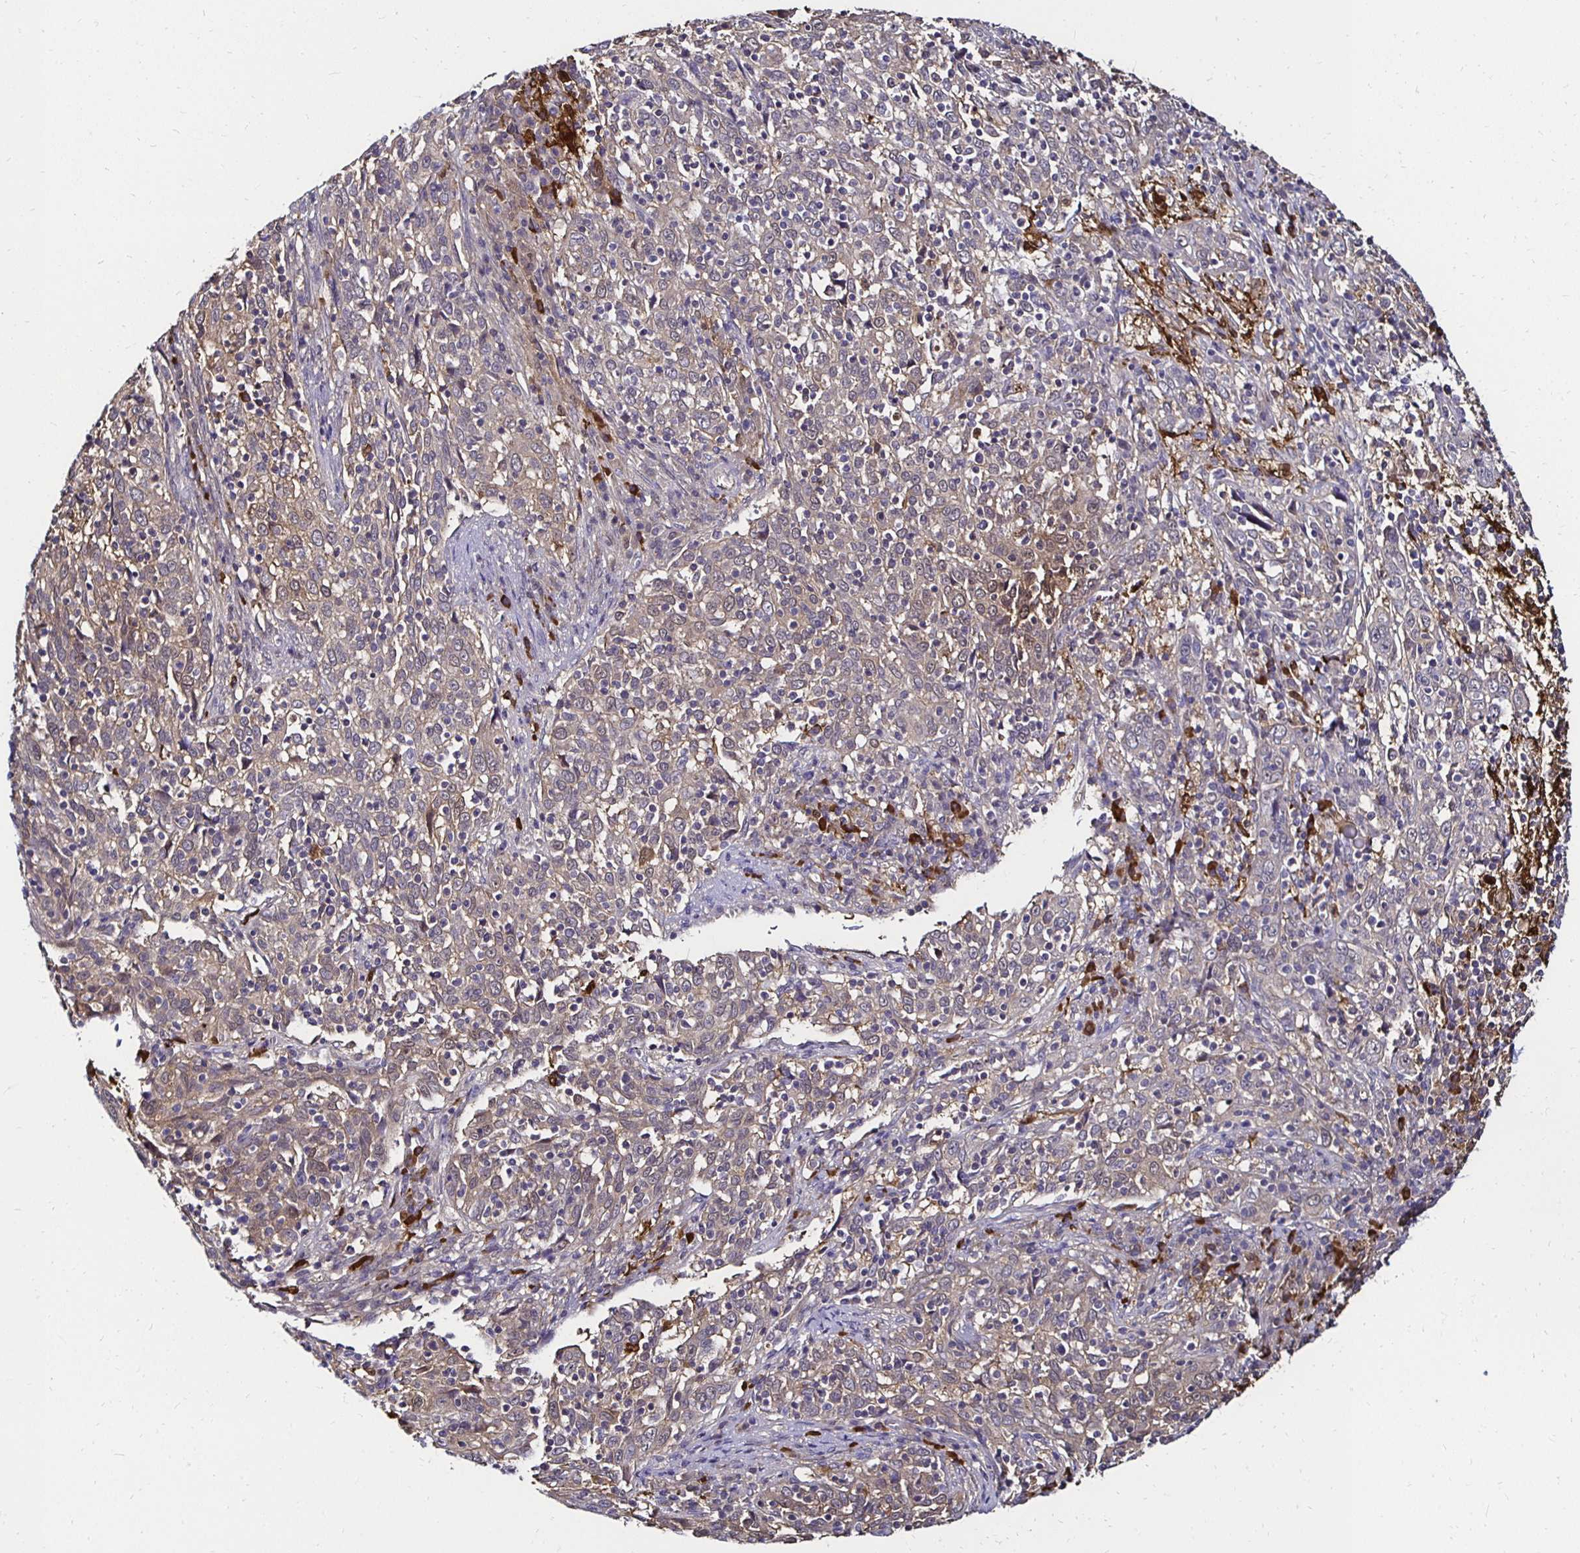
{"staining": {"intensity": "weak", "quantity": "25%-75%", "location": "cytoplasmic/membranous"}, "tissue": "cervical cancer", "cell_type": "Tumor cells", "image_type": "cancer", "snomed": [{"axis": "morphology", "description": "Squamous cell carcinoma, NOS"}, {"axis": "topography", "description": "Cervix"}], "caption": "This image reveals IHC staining of cervical cancer (squamous cell carcinoma), with low weak cytoplasmic/membranous positivity in about 25%-75% of tumor cells.", "gene": "TXN", "patient": {"sex": "female", "age": 46}}